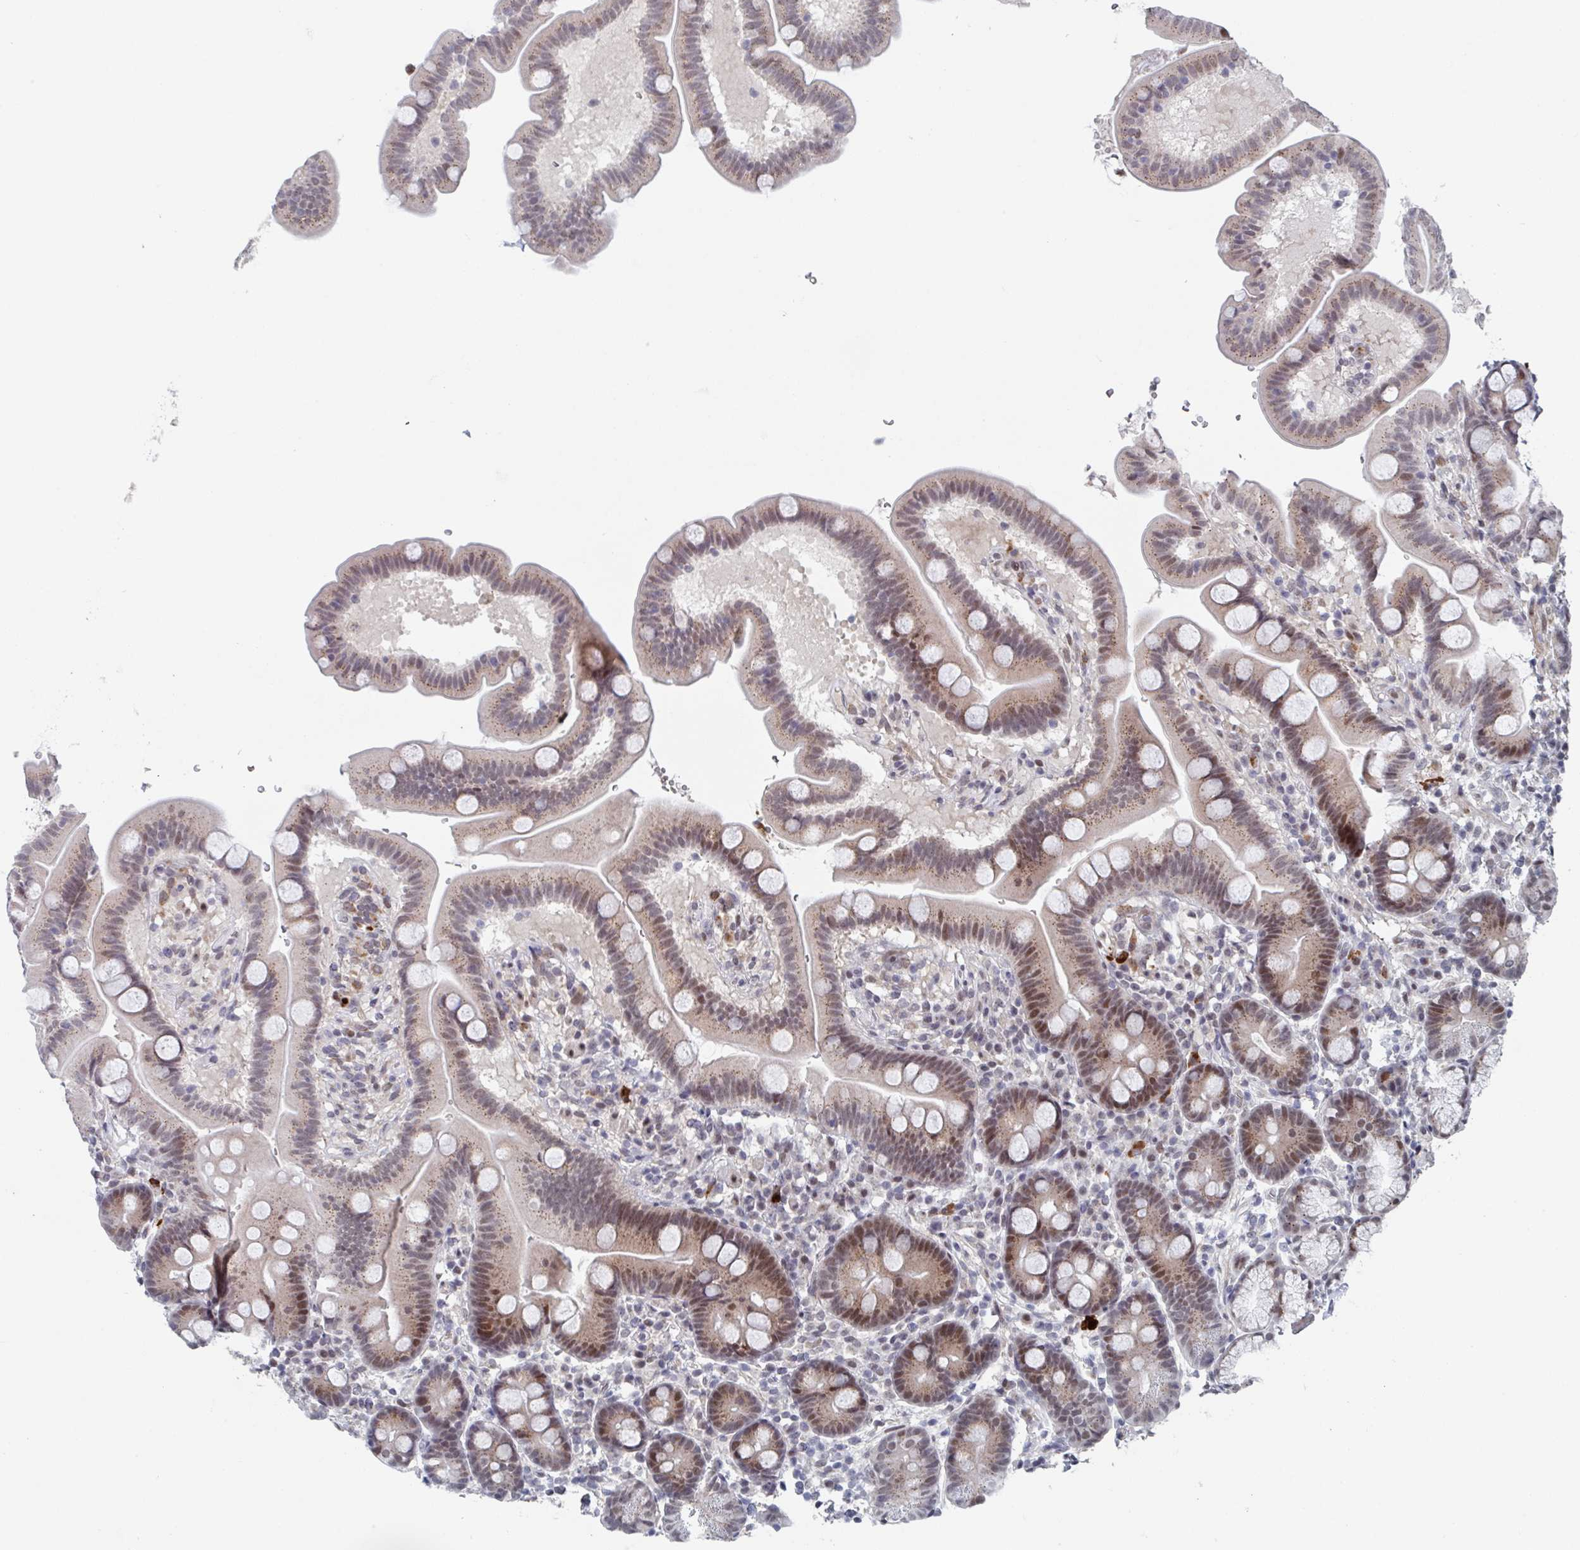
{"staining": {"intensity": "moderate", "quantity": "25%-75%", "location": "cytoplasmic/membranous,nuclear"}, "tissue": "duodenum", "cell_type": "Glandular cells", "image_type": "normal", "snomed": [{"axis": "morphology", "description": "Normal tissue, NOS"}, {"axis": "topography", "description": "Duodenum"}], "caption": "High-power microscopy captured an immunohistochemistry (IHC) image of normal duodenum, revealing moderate cytoplasmic/membranous,nuclear staining in about 25%-75% of glandular cells.", "gene": "RNF212", "patient": {"sex": "male", "age": 59}}